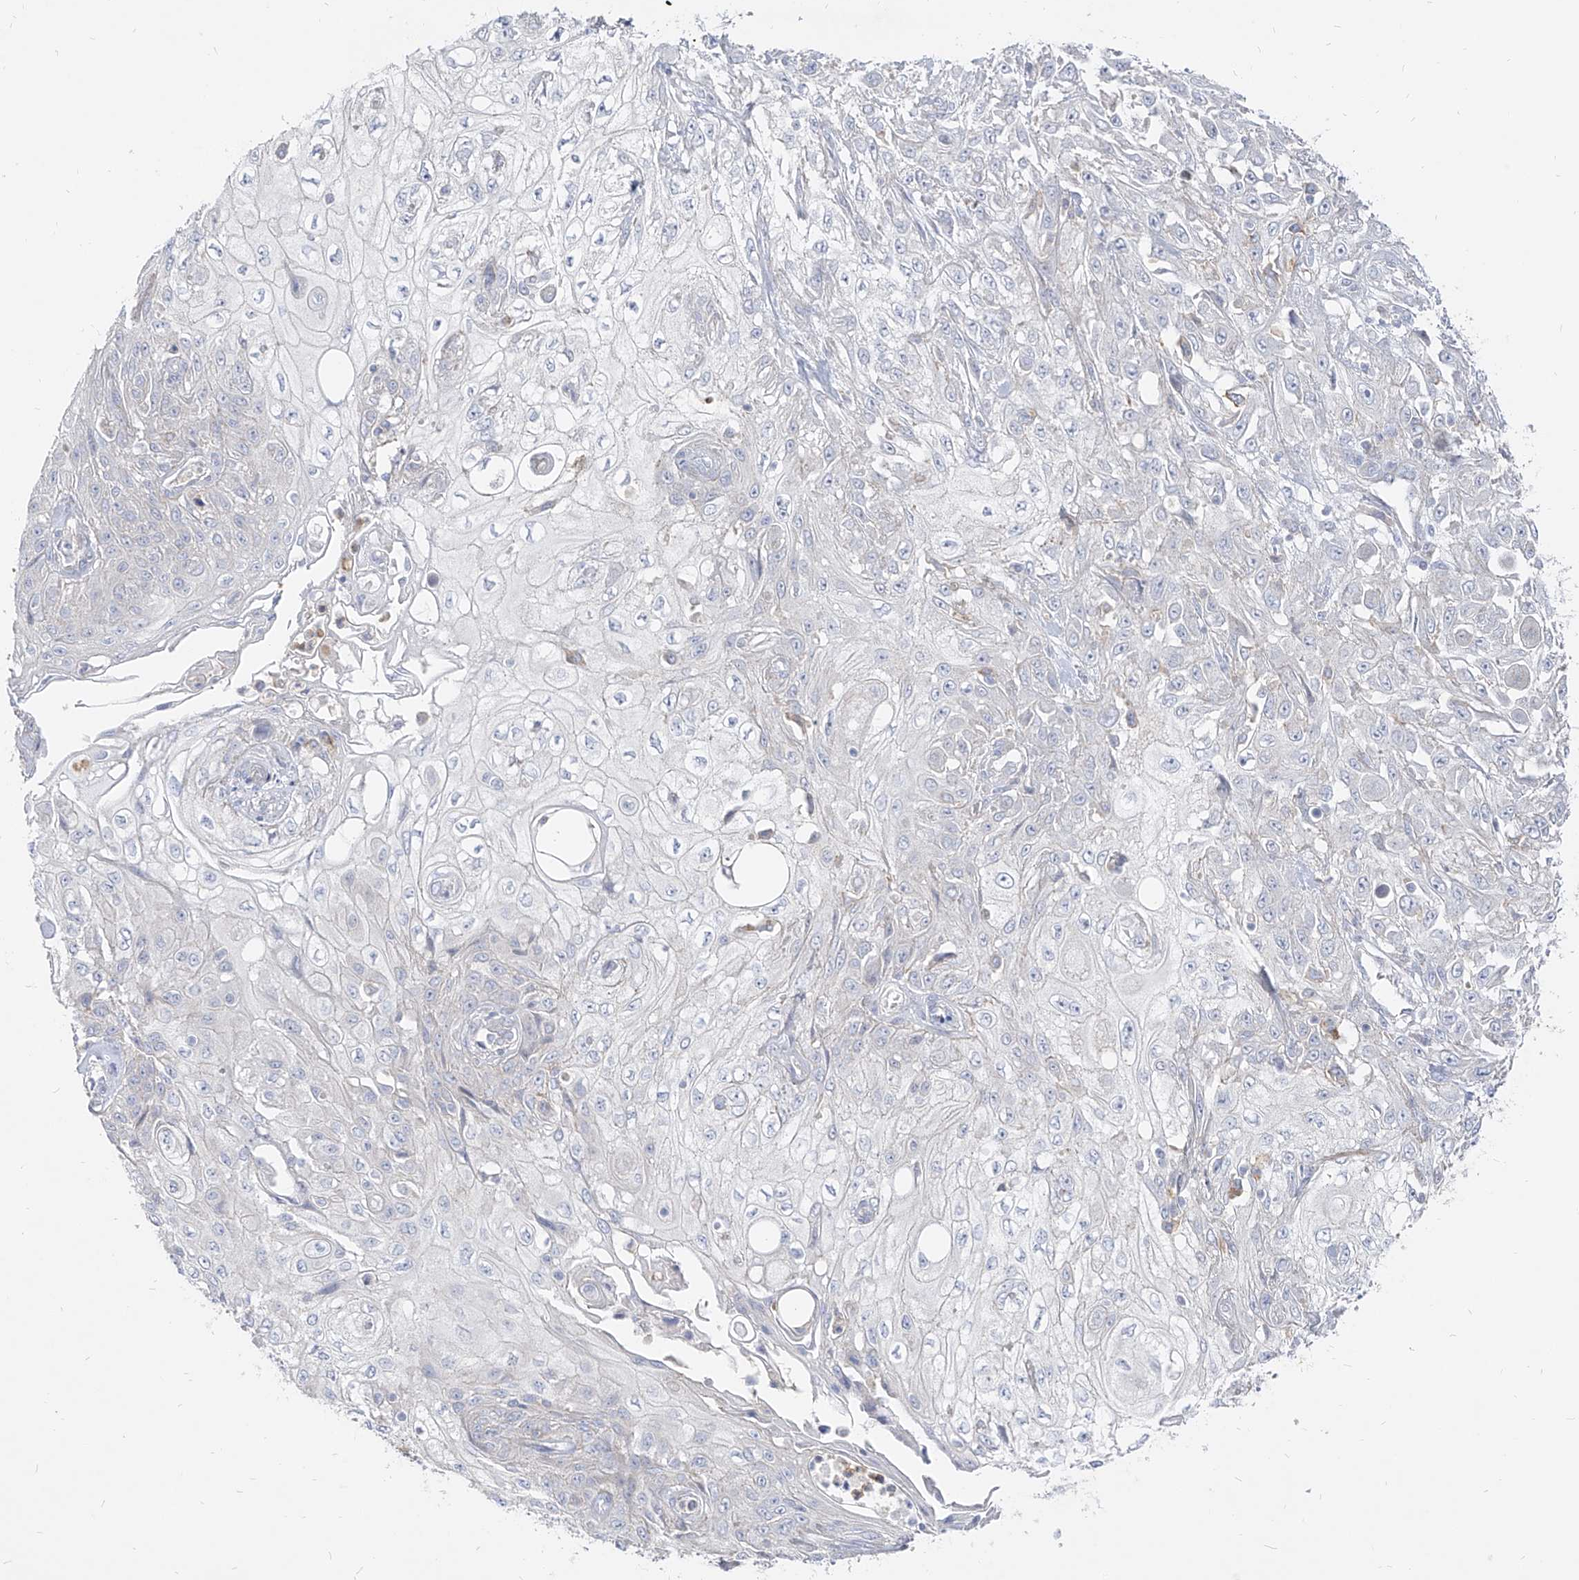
{"staining": {"intensity": "negative", "quantity": "none", "location": "none"}, "tissue": "skin cancer", "cell_type": "Tumor cells", "image_type": "cancer", "snomed": [{"axis": "morphology", "description": "Squamous cell carcinoma, NOS"}, {"axis": "morphology", "description": "Squamous cell carcinoma, metastatic, NOS"}, {"axis": "topography", "description": "Skin"}, {"axis": "topography", "description": "Lymph node"}], "caption": "DAB (3,3'-diaminobenzidine) immunohistochemical staining of human skin squamous cell carcinoma demonstrates no significant positivity in tumor cells.", "gene": "RBFOX3", "patient": {"sex": "male", "age": 75}}